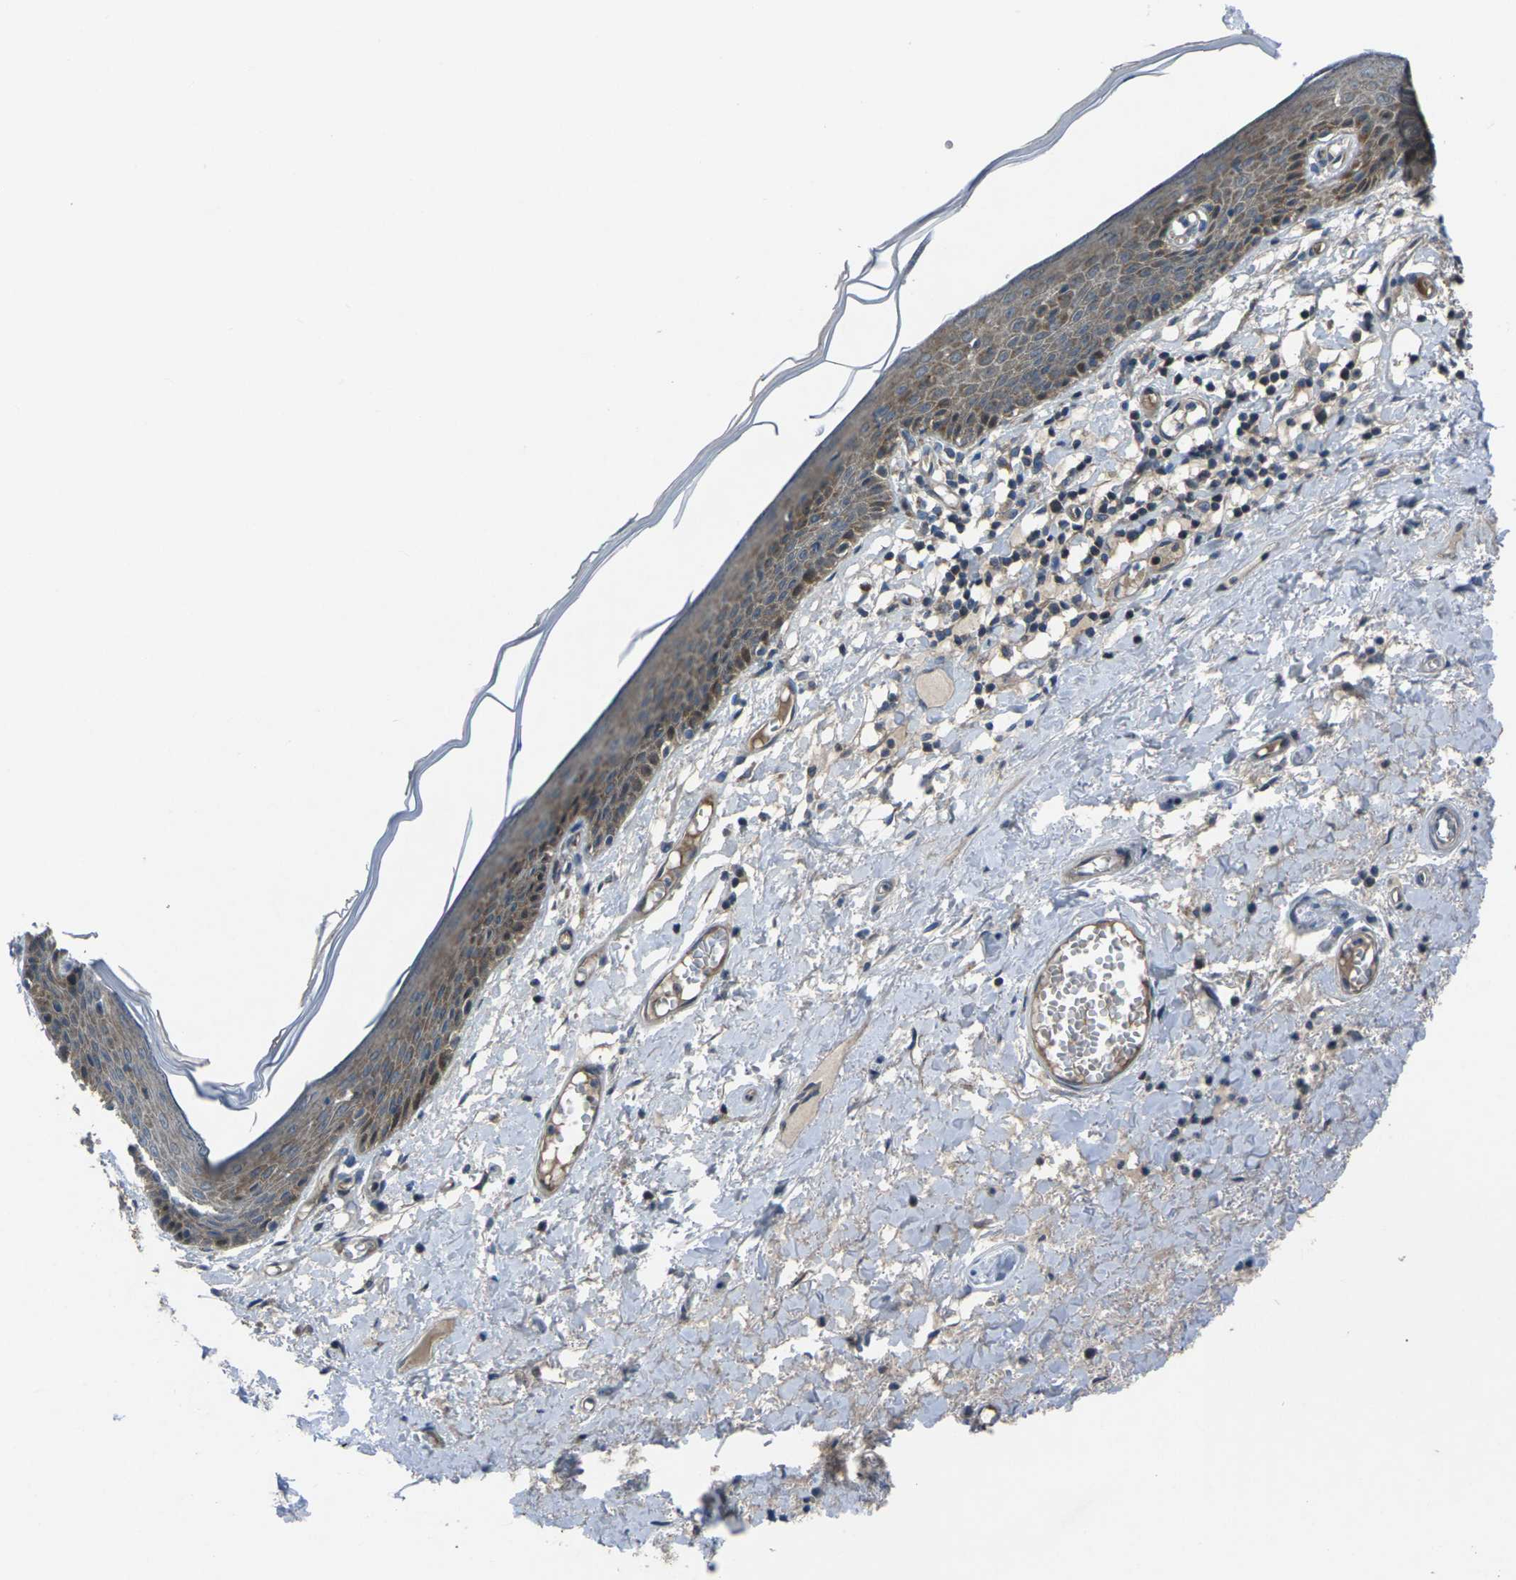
{"staining": {"intensity": "moderate", "quantity": ">75%", "location": "cytoplasmic/membranous"}, "tissue": "skin", "cell_type": "Epidermal cells", "image_type": "normal", "snomed": [{"axis": "morphology", "description": "Normal tissue, NOS"}, {"axis": "topography", "description": "Vulva"}], "caption": "Human skin stained with a brown dye displays moderate cytoplasmic/membranous positive expression in approximately >75% of epidermal cells.", "gene": "EDNRA", "patient": {"sex": "female", "age": 54}}